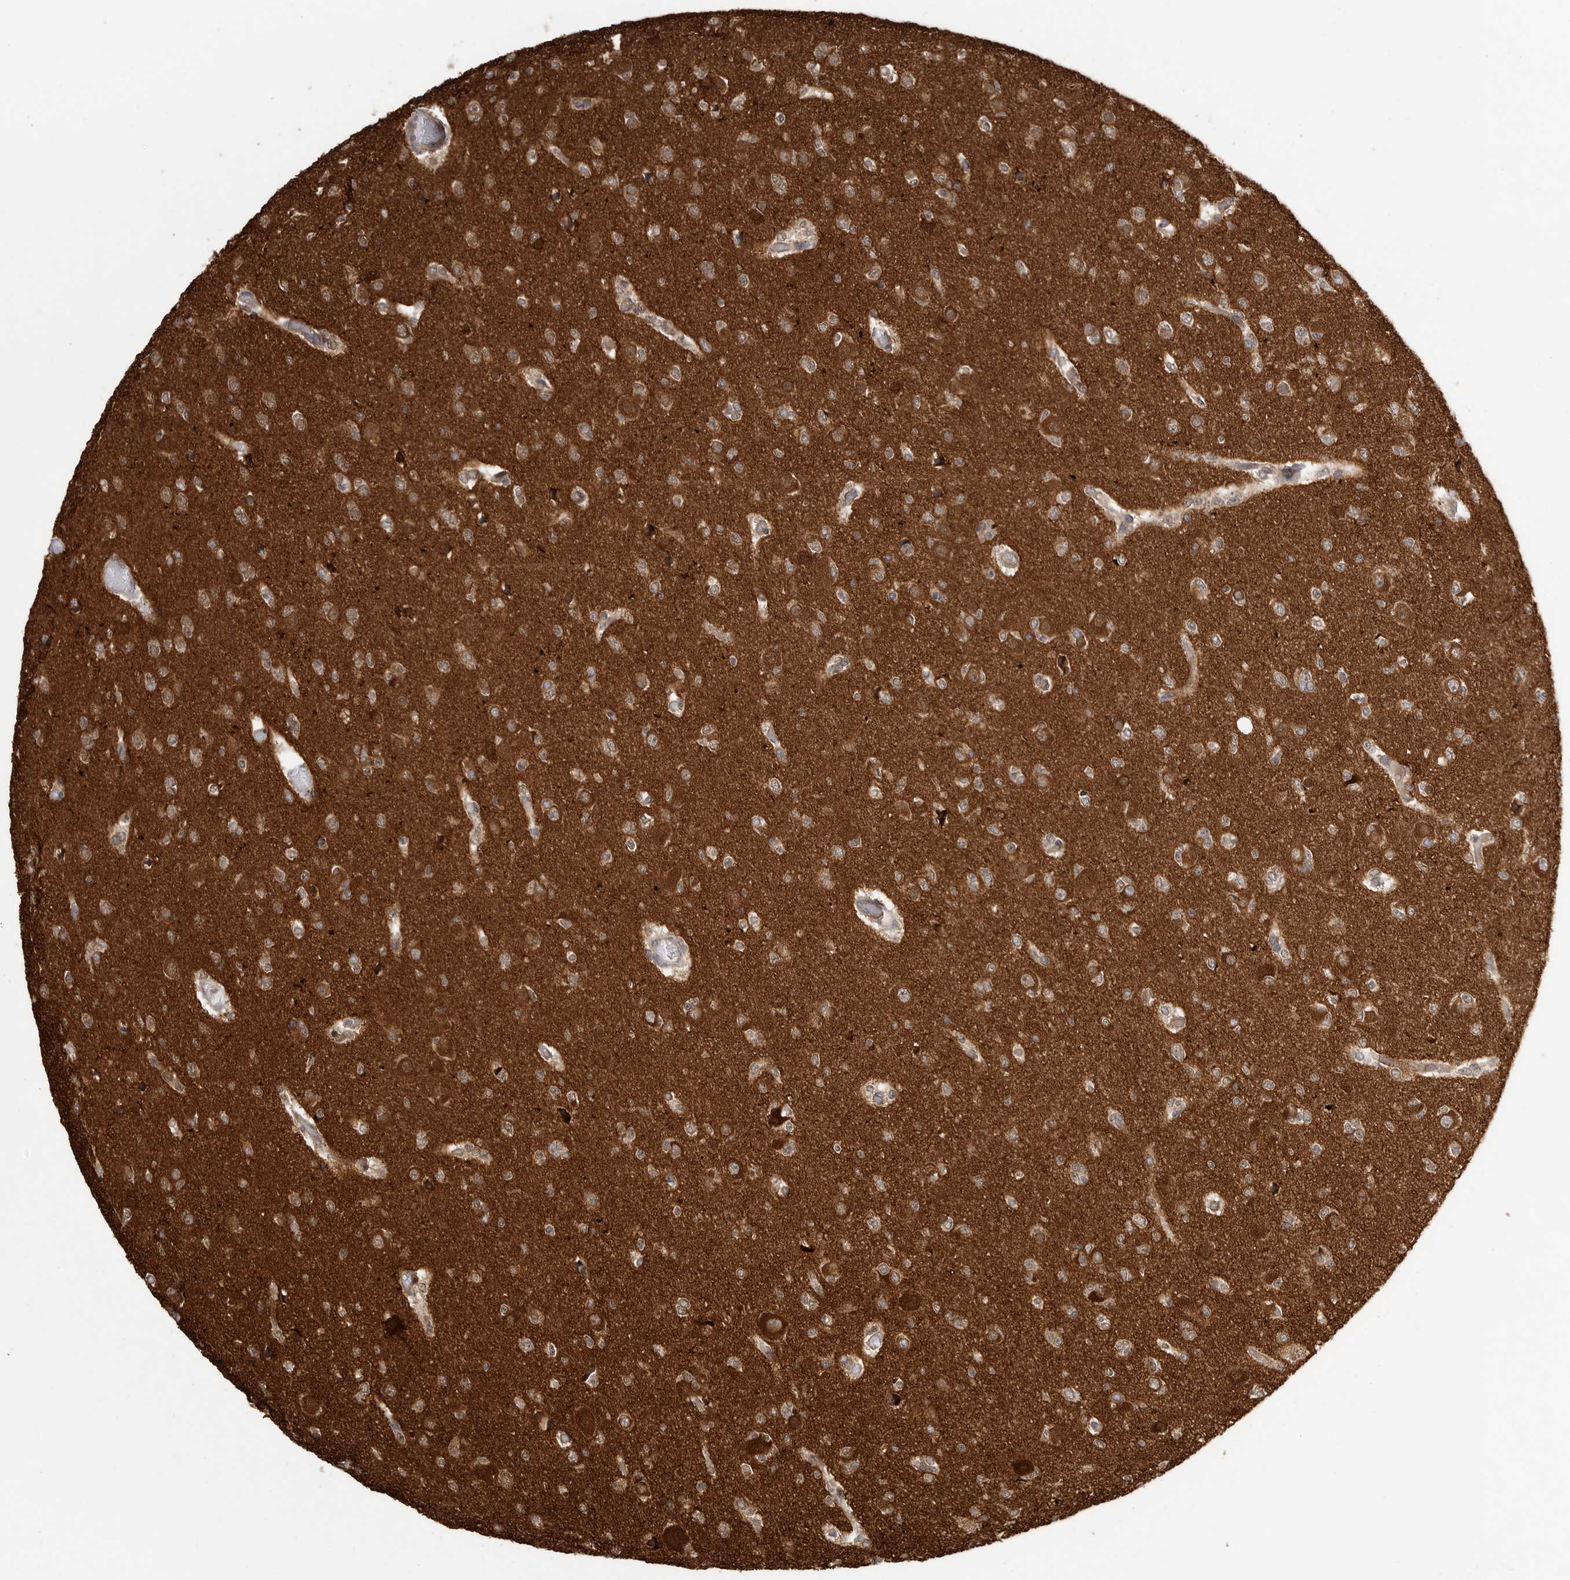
{"staining": {"intensity": "negative", "quantity": "none", "location": "none"}, "tissue": "glioma", "cell_type": "Tumor cells", "image_type": "cancer", "snomed": [{"axis": "morphology", "description": "Glioma, malignant, Low grade"}, {"axis": "topography", "description": "Brain"}], "caption": "High magnification brightfield microscopy of malignant low-grade glioma stained with DAB (3,3'-diaminobenzidine) (brown) and counterstained with hematoxylin (blue): tumor cells show no significant staining. (Immunohistochemistry, brightfield microscopy, high magnification).", "gene": "OXR1", "patient": {"sex": "female", "age": 22}}